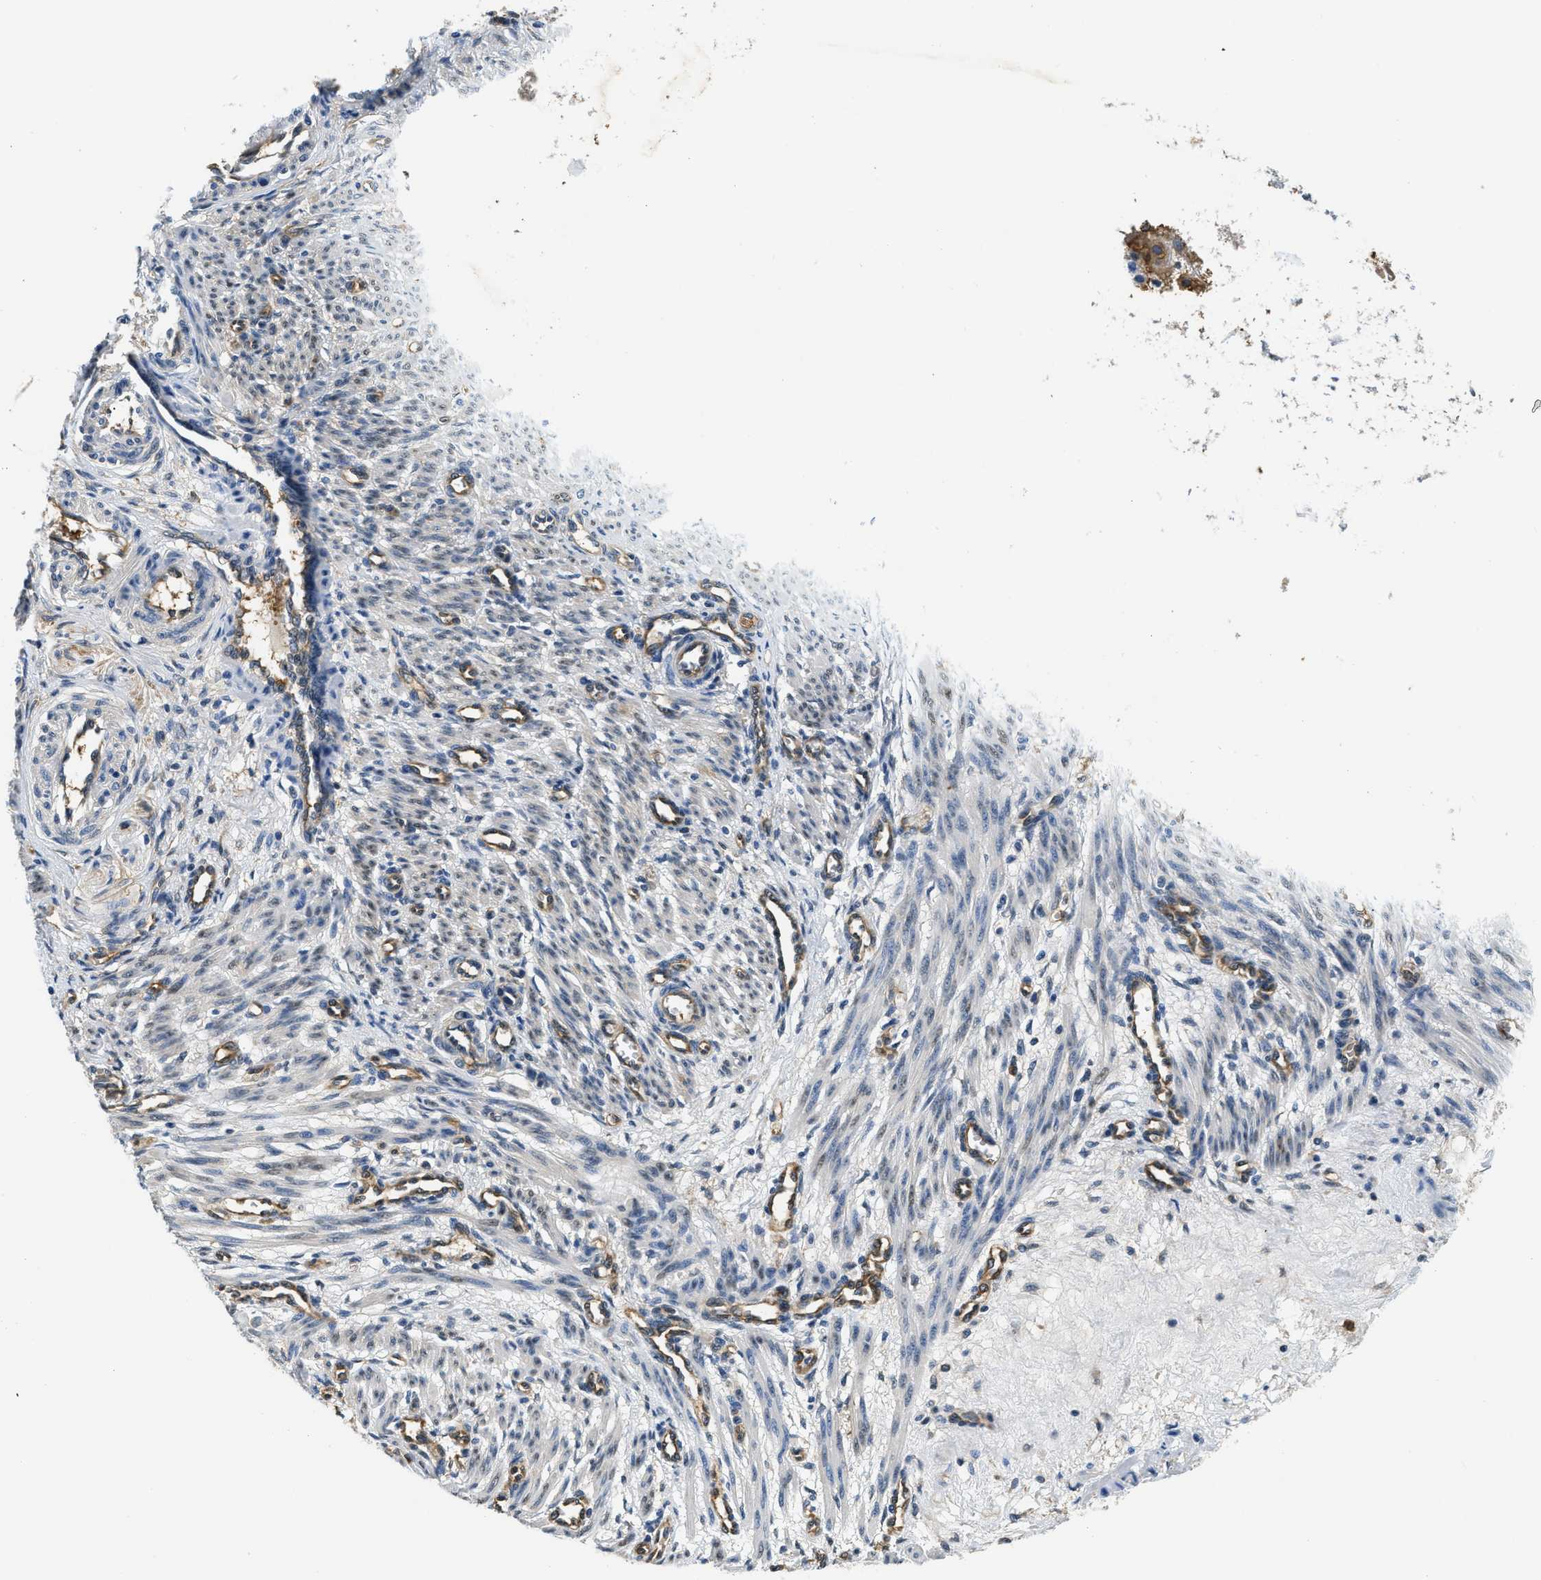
{"staining": {"intensity": "weak", "quantity": "<25%", "location": "cytoplasmic/membranous"}, "tissue": "smooth muscle", "cell_type": "Smooth muscle cells", "image_type": "normal", "snomed": [{"axis": "morphology", "description": "Normal tissue, NOS"}, {"axis": "topography", "description": "Endometrium"}], "caption": "This histopathology image is of unremarkable smooth muscle stained with IHC to label a protein in brown with the nuclei are counter-stained blue. There is no positivity in smooth muscle cells. (IHC, brightfield microscopy, high magnification).", "gene": "PPP2R1B", "patient": {"sex": "female", "age": 33}}